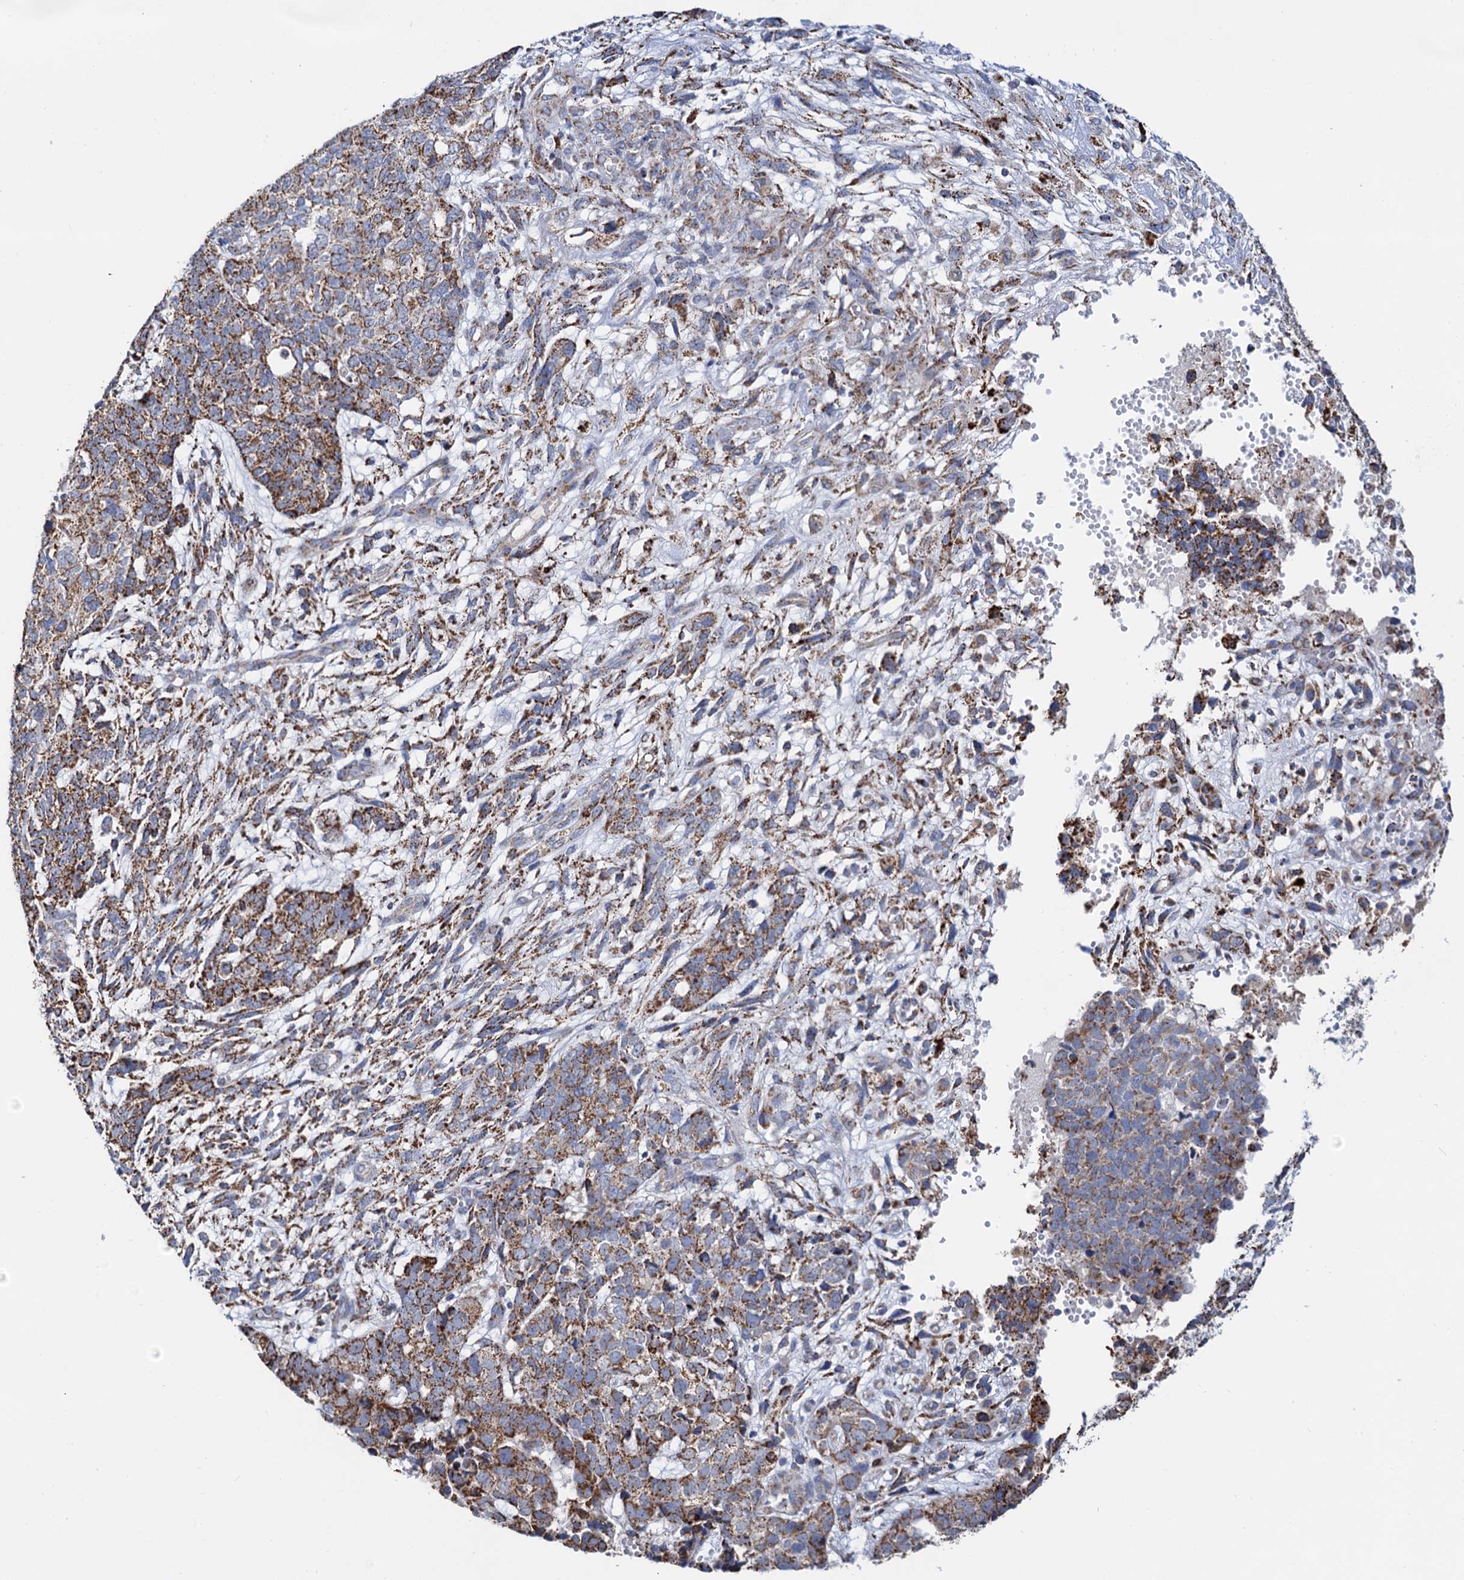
{"staining": {"intensity": "moderate", "quantity": ">75%", "location": "cytoplasmic/membranous"}, "tissue": "cervical cancer", "cell_type": "Tumor cells", "image_type": "cancer", "snomed": [{"axis": "morphology", "description": "Squamous cell carcinoma, NOS"}, {"axis": "topography", "description": "Cervix"}], "caption": "Squamous cell carcinoma (cervical) tissue displays moderate cytoplasmic/membranous expression in about >75% of tumor cells, visualized by immunohistochemistry.", "gene": "C2CD3", "patient": {"sex": "female", "age": 63}}